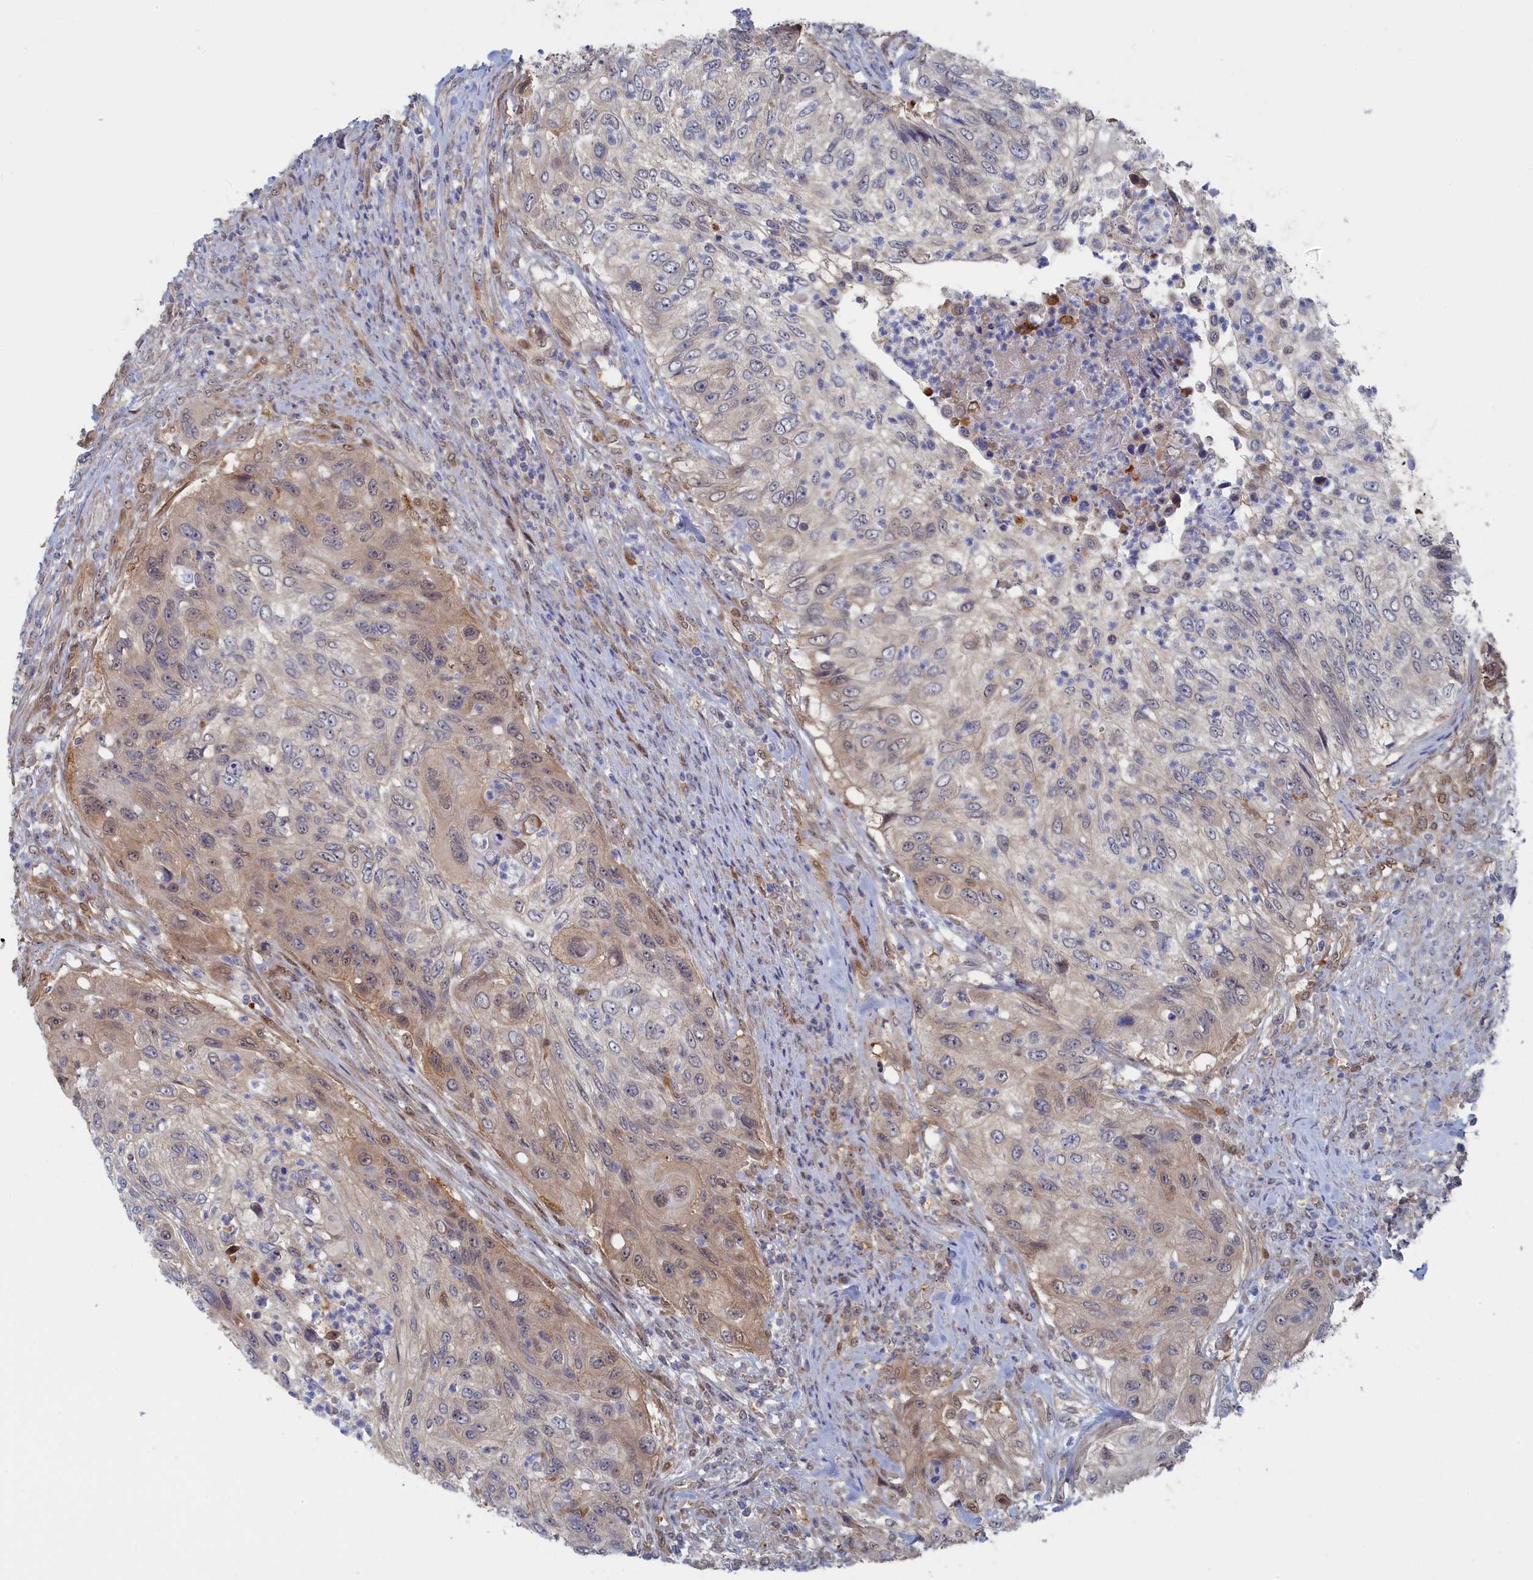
{"staining": {"intensity": "weak", "quantity": "<25%", "location": "cytoplasmic/membranous,nuclear"}, "tissue": "urothelial cancer", "cell_type": "Tumor cells", "image_type": "cancer", "snomed": [{"axis": "morphology", "description": "Urothelial carcinoma, High grade"}, {"axis": "topography", "description": "Urinary bladder"}], "caption": "This is an IHC micrograph of high-grade urothelial carcinoma. There is no expression in tumor cells.", "gene": "IRGQ", "patient": {"sex": "female", "age": 60}}